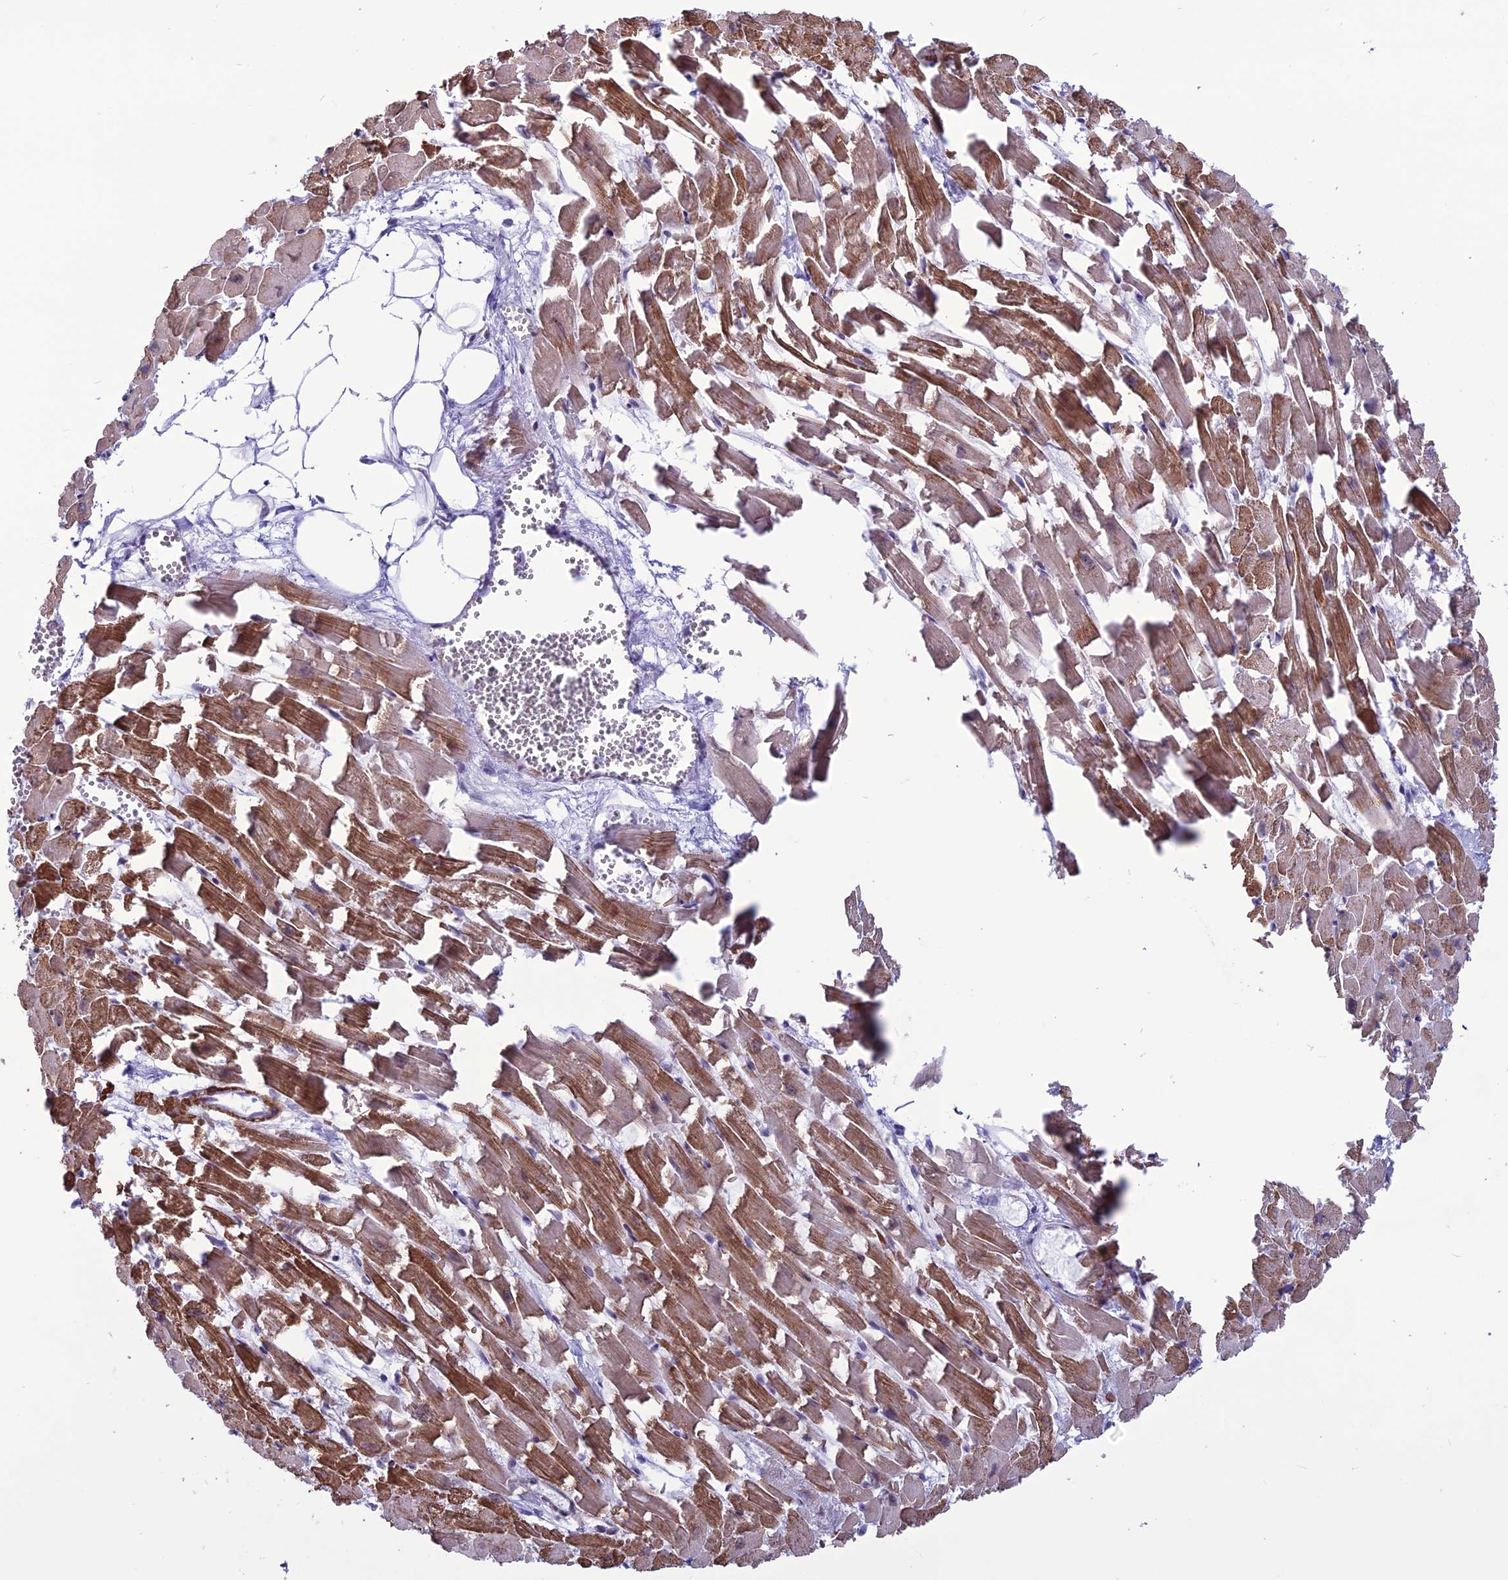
{"staining": {"intensity": "moderate", "quantity": ">75%", "location": "cytoplasmic/membranous,nuclear"}, "tissue": "heart muscle", "cell_type": "Cardiomyocytes", "image_type": "normal", "snomed": [{"axis": "morphology", "description": "Normal tissue, NOS"}, {"axis": "topography", "description": "Heart"}], "caption": "Immunohistochemistry (DAB) staining of normal human heart muscle shows moderate cytoplasmic/membranous,nuclear protein staining in about >75% of cardiomyocytes.", "gene": "U2AF1", "patient": {"sex": "female", "age": 64}}